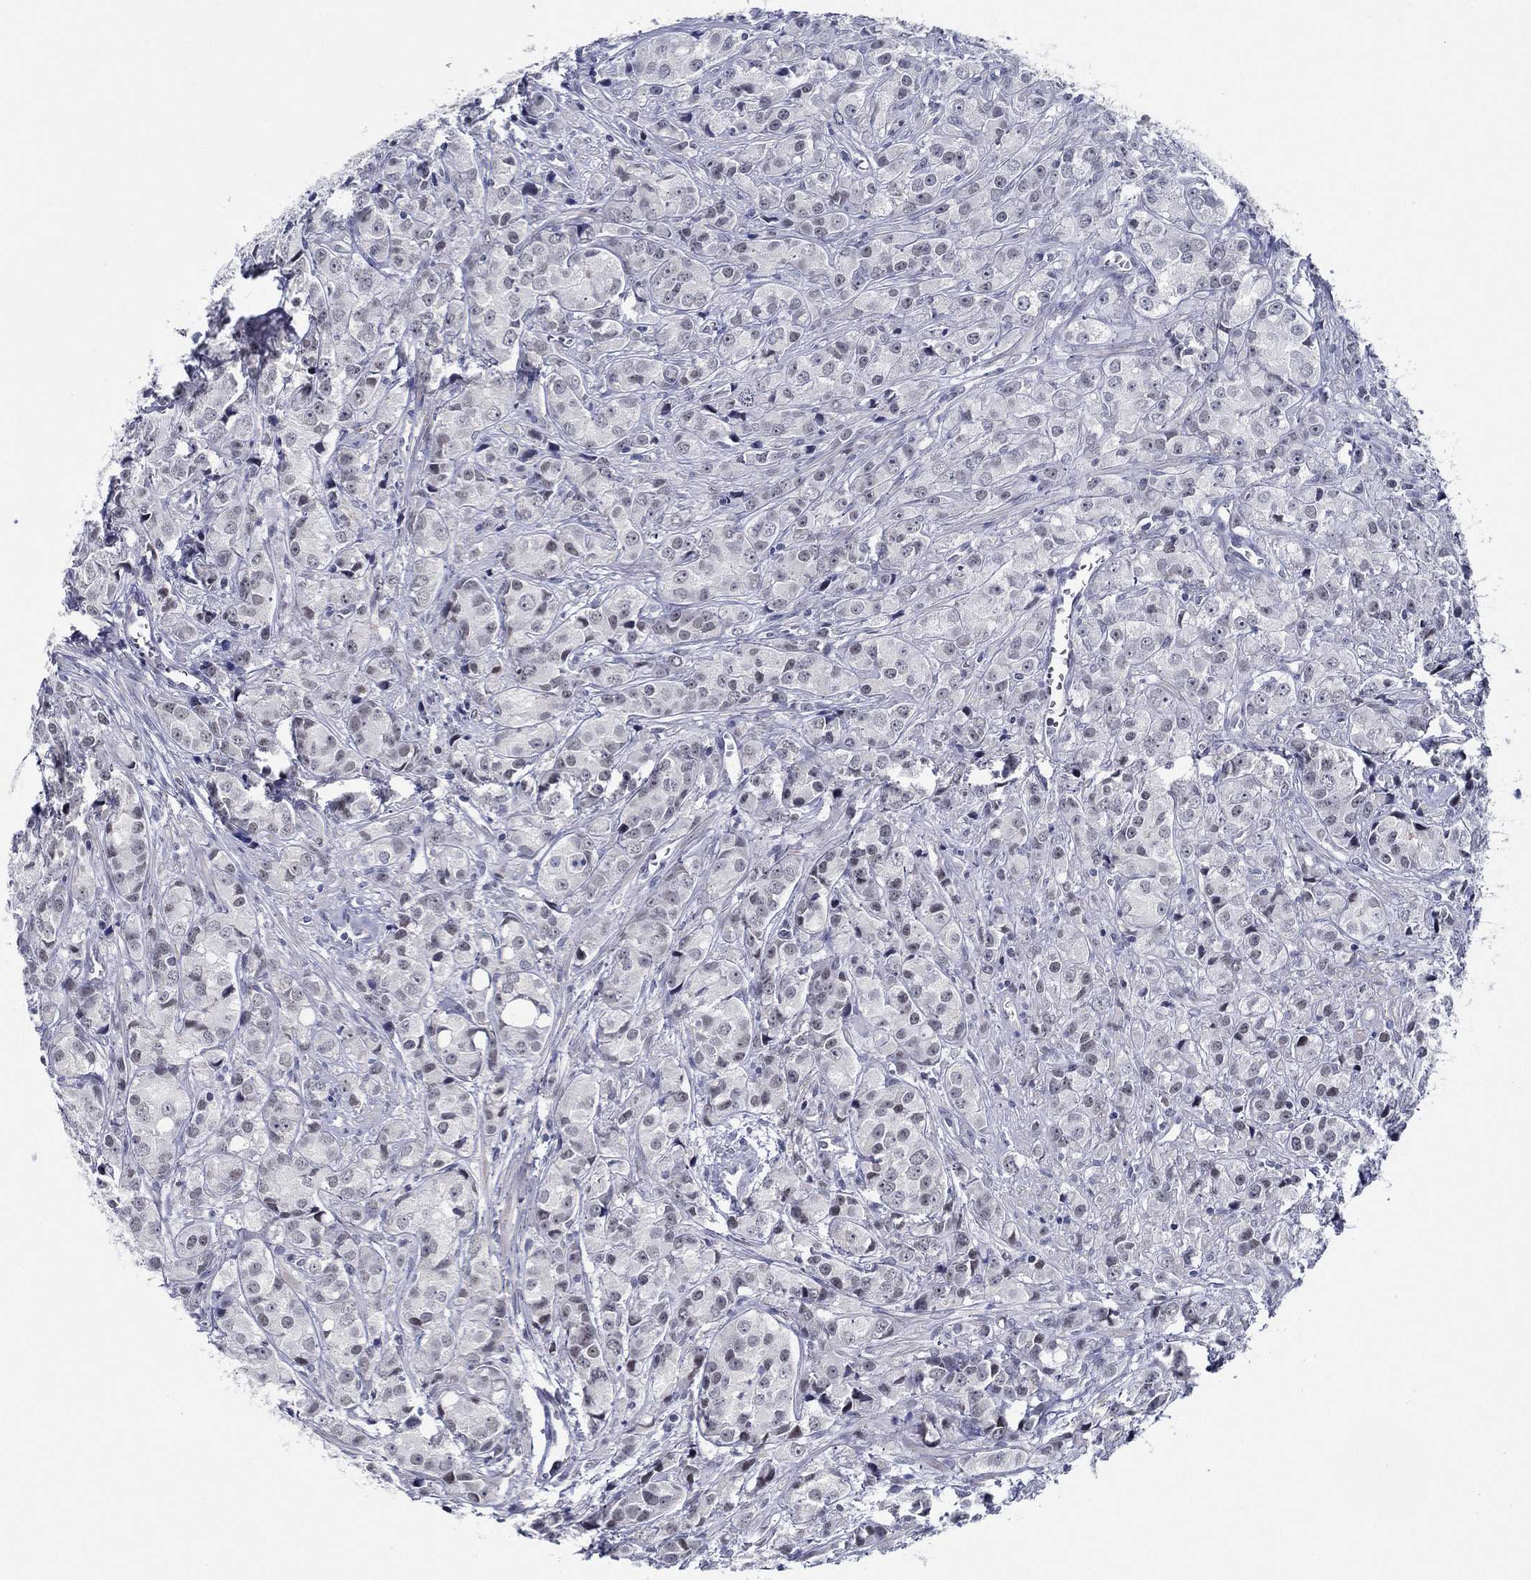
{"staining": {"intensity": "negative", "quantity": "none", "location": "none"}, "tissue": "prostate cancer", "cell_type": "Tumor cells", "image_type": "cancer", "snomed": [{"axis": "morphology", "description": "Adenocarcinoma, Medium grade"}, {"axis": "topography", "description": "Prostate"}], "caption": "Immunohistochemical staining of prostate cancer (adenocarcinoma (medium-grade)) displays no significant expression in tumor cells.", "gene": "SLC34A1", "patient": {"sex": "male", "age": 74}}